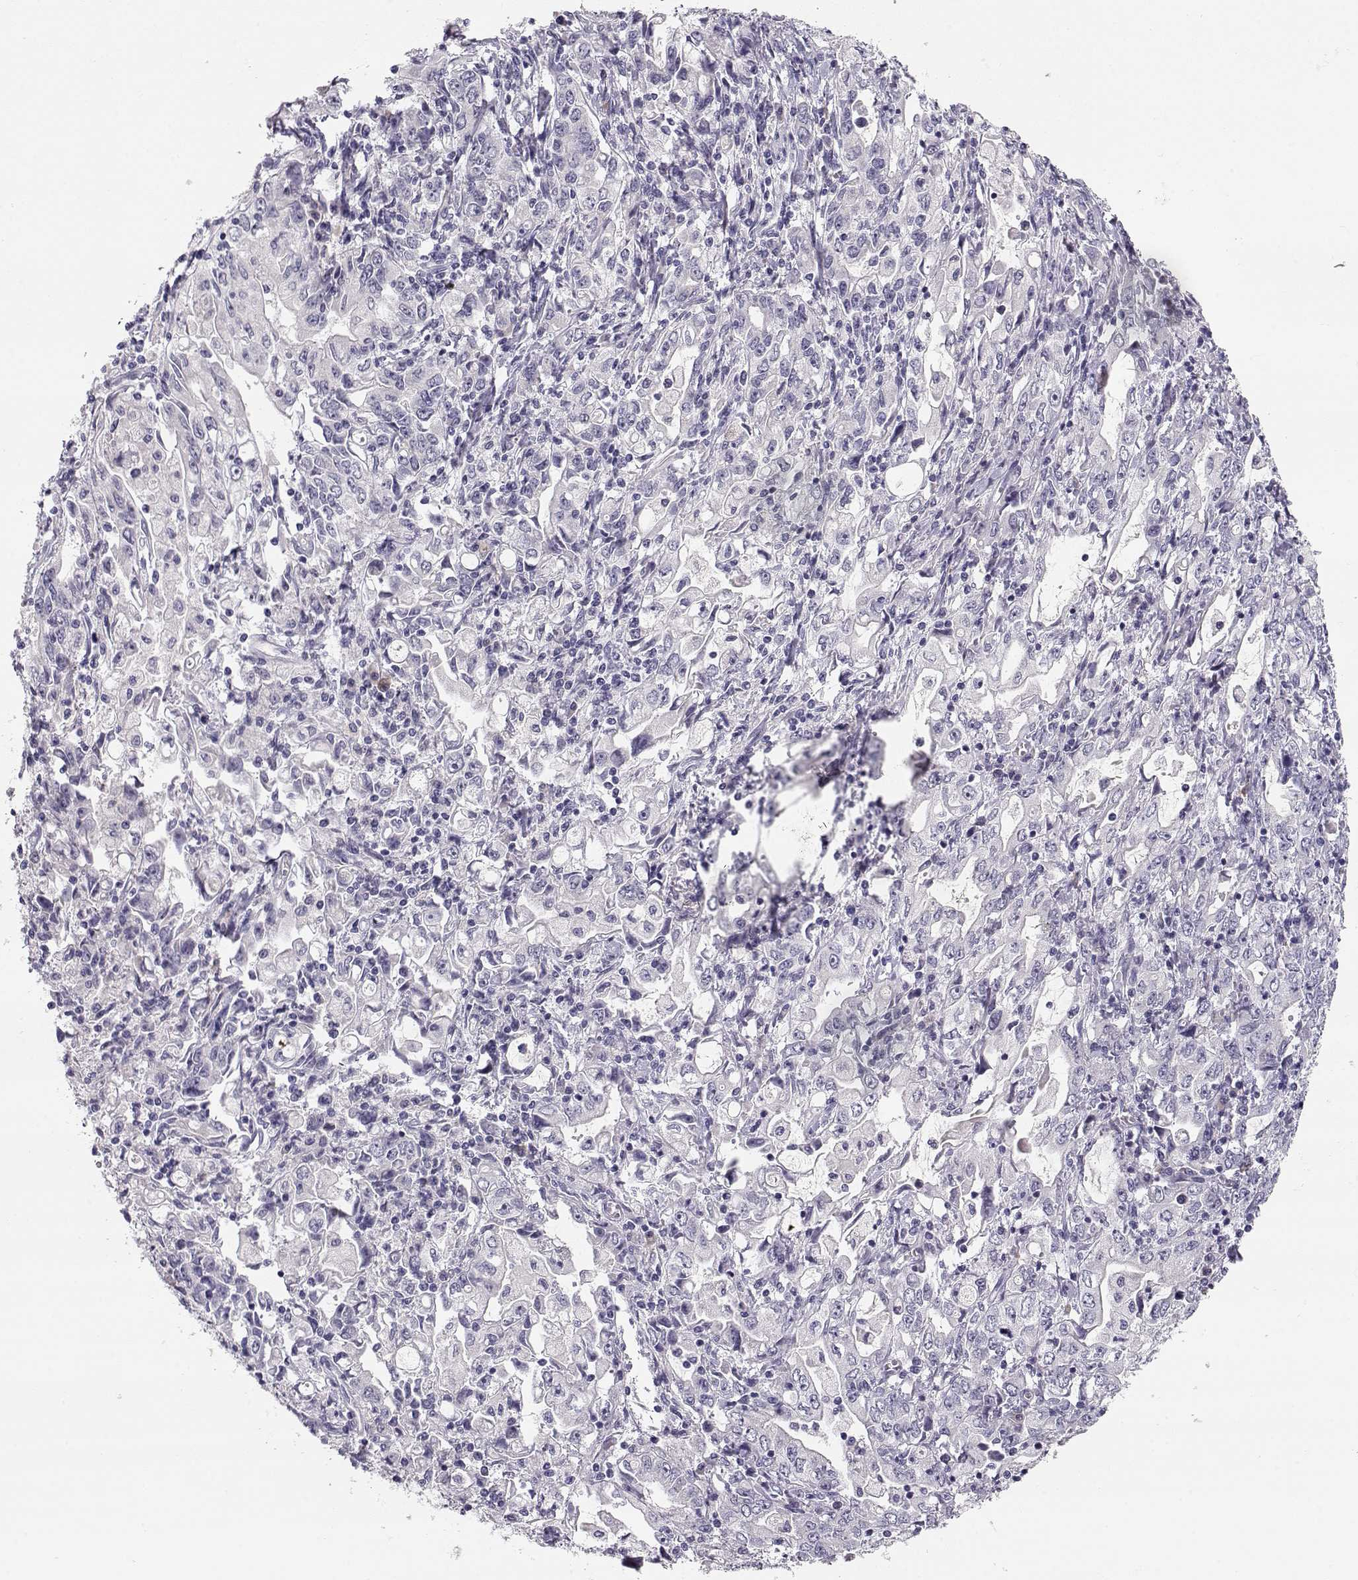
{"staining": {"intensity": "negative", "quantity": "none", "location": "none"}, "tissue": "stomach cancer", "cell_type": "Tumor cells", "image_type": "cancer", "snomed": [{"axis": "morphology", "description": "Adenocarcinoma, NOS"}, {"axis": "topography", "description": "Stomach, lower"}], "caption": "High power microscopy histopathology image of an immunohistochemistry (IHC) image of stomach cancer, revealing no significant staining in tumor cells.", "gene": "TTC26", "patient": {"sex": "female", "age": 72}}